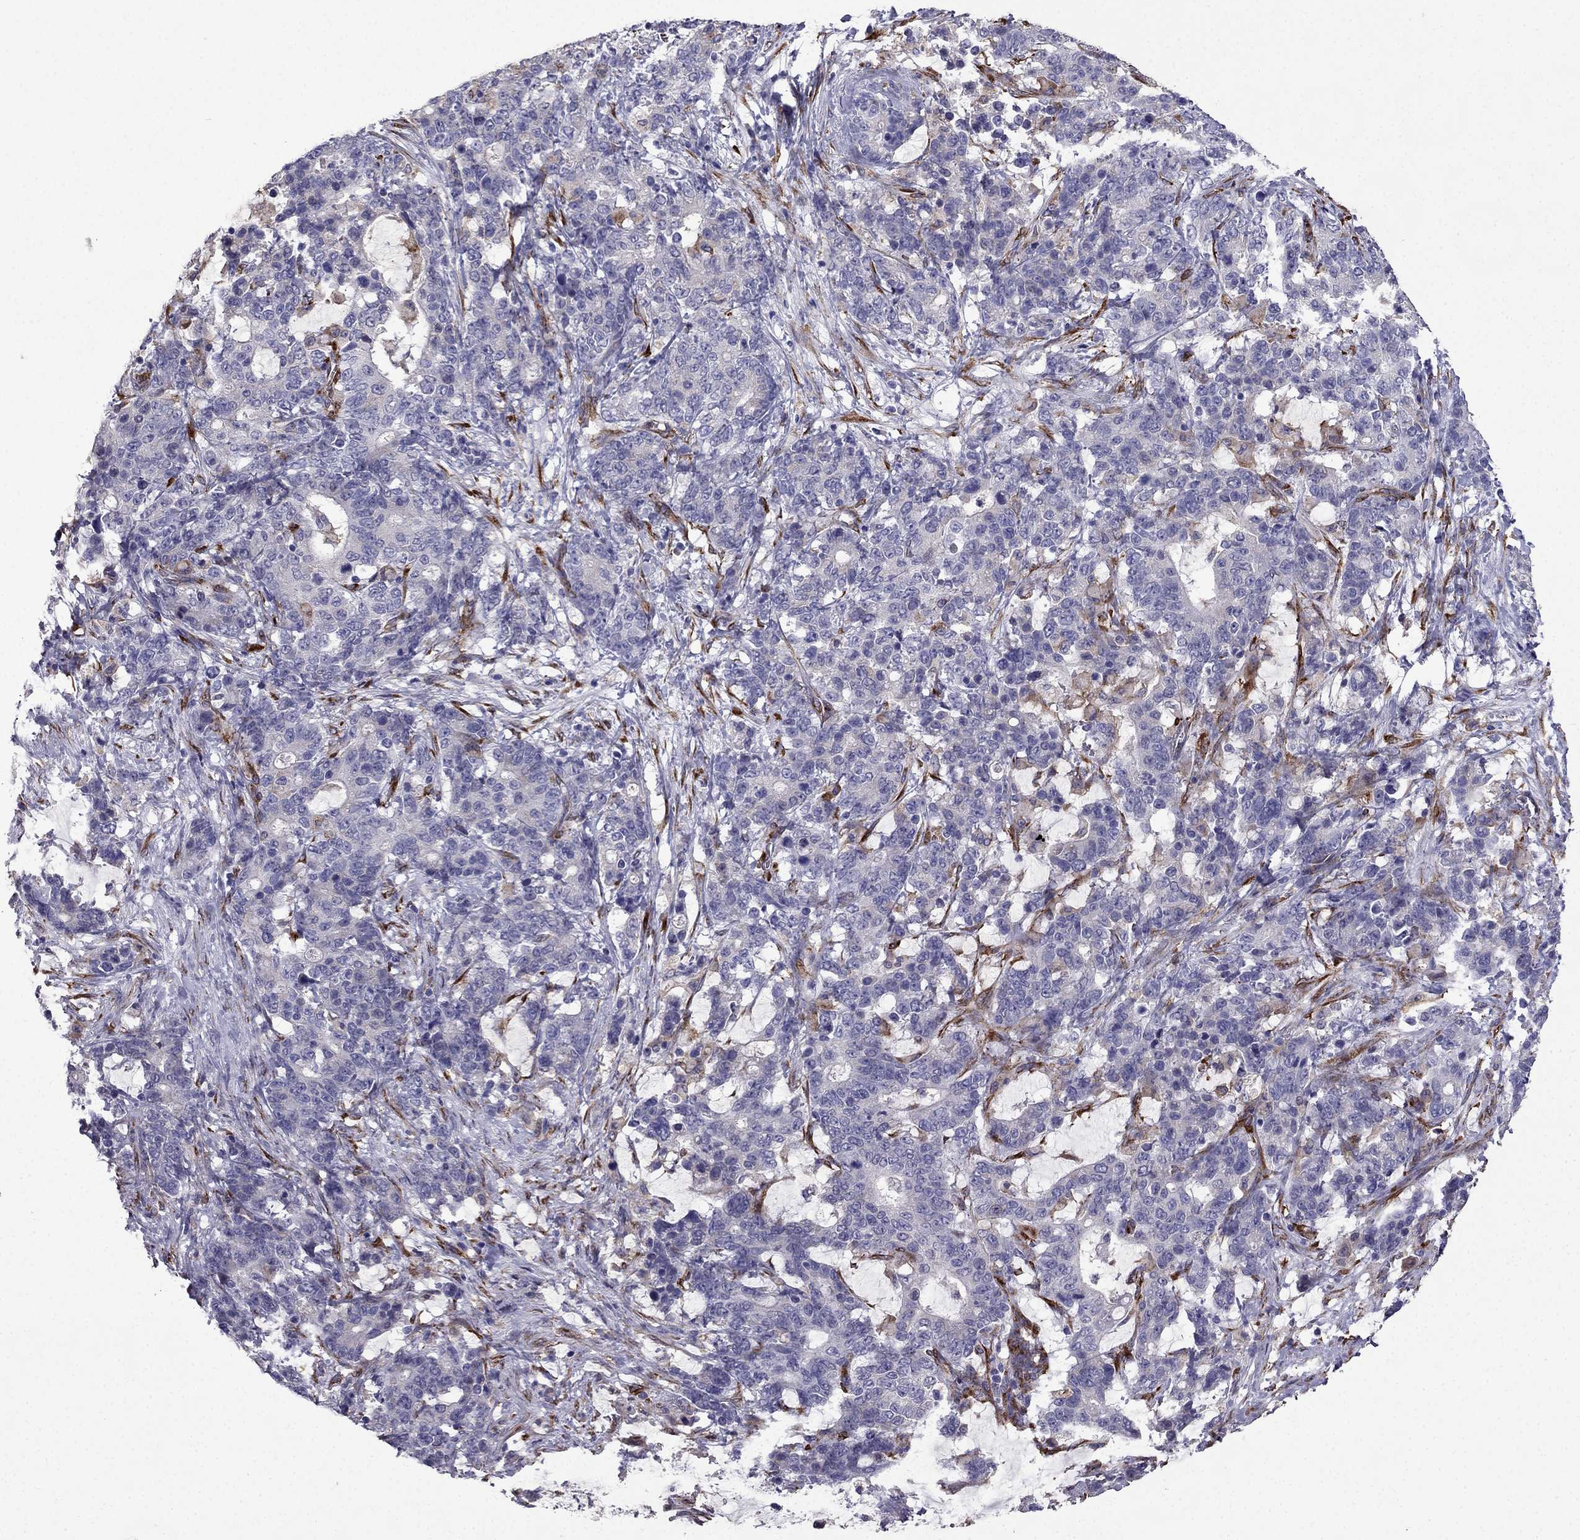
{"staining": {"intensity": "negative", "quantity": "none", "location": "none"}, "tissue": "stomach cancer", "cell_type": "Tumor cells", "image_type": "cancer", "snomed": [{"axis": "morphology", "description": "Normal tissue, NOS"}, {"axis": "morphology", "description": "Adenocarcinoma, NOS"}, {"axis": "topography", "description": "Stomach"}], "caption": "DAB (3,3'-diaminobenzidine) immunohistochemical staining of stomach adenocarcinoma demonstrates no significant staining in tumor cells. (DAB immunohistochemistry, high magnification).", "gene": "IKBIP", "patient": {"sex": "female", "age": 64}}